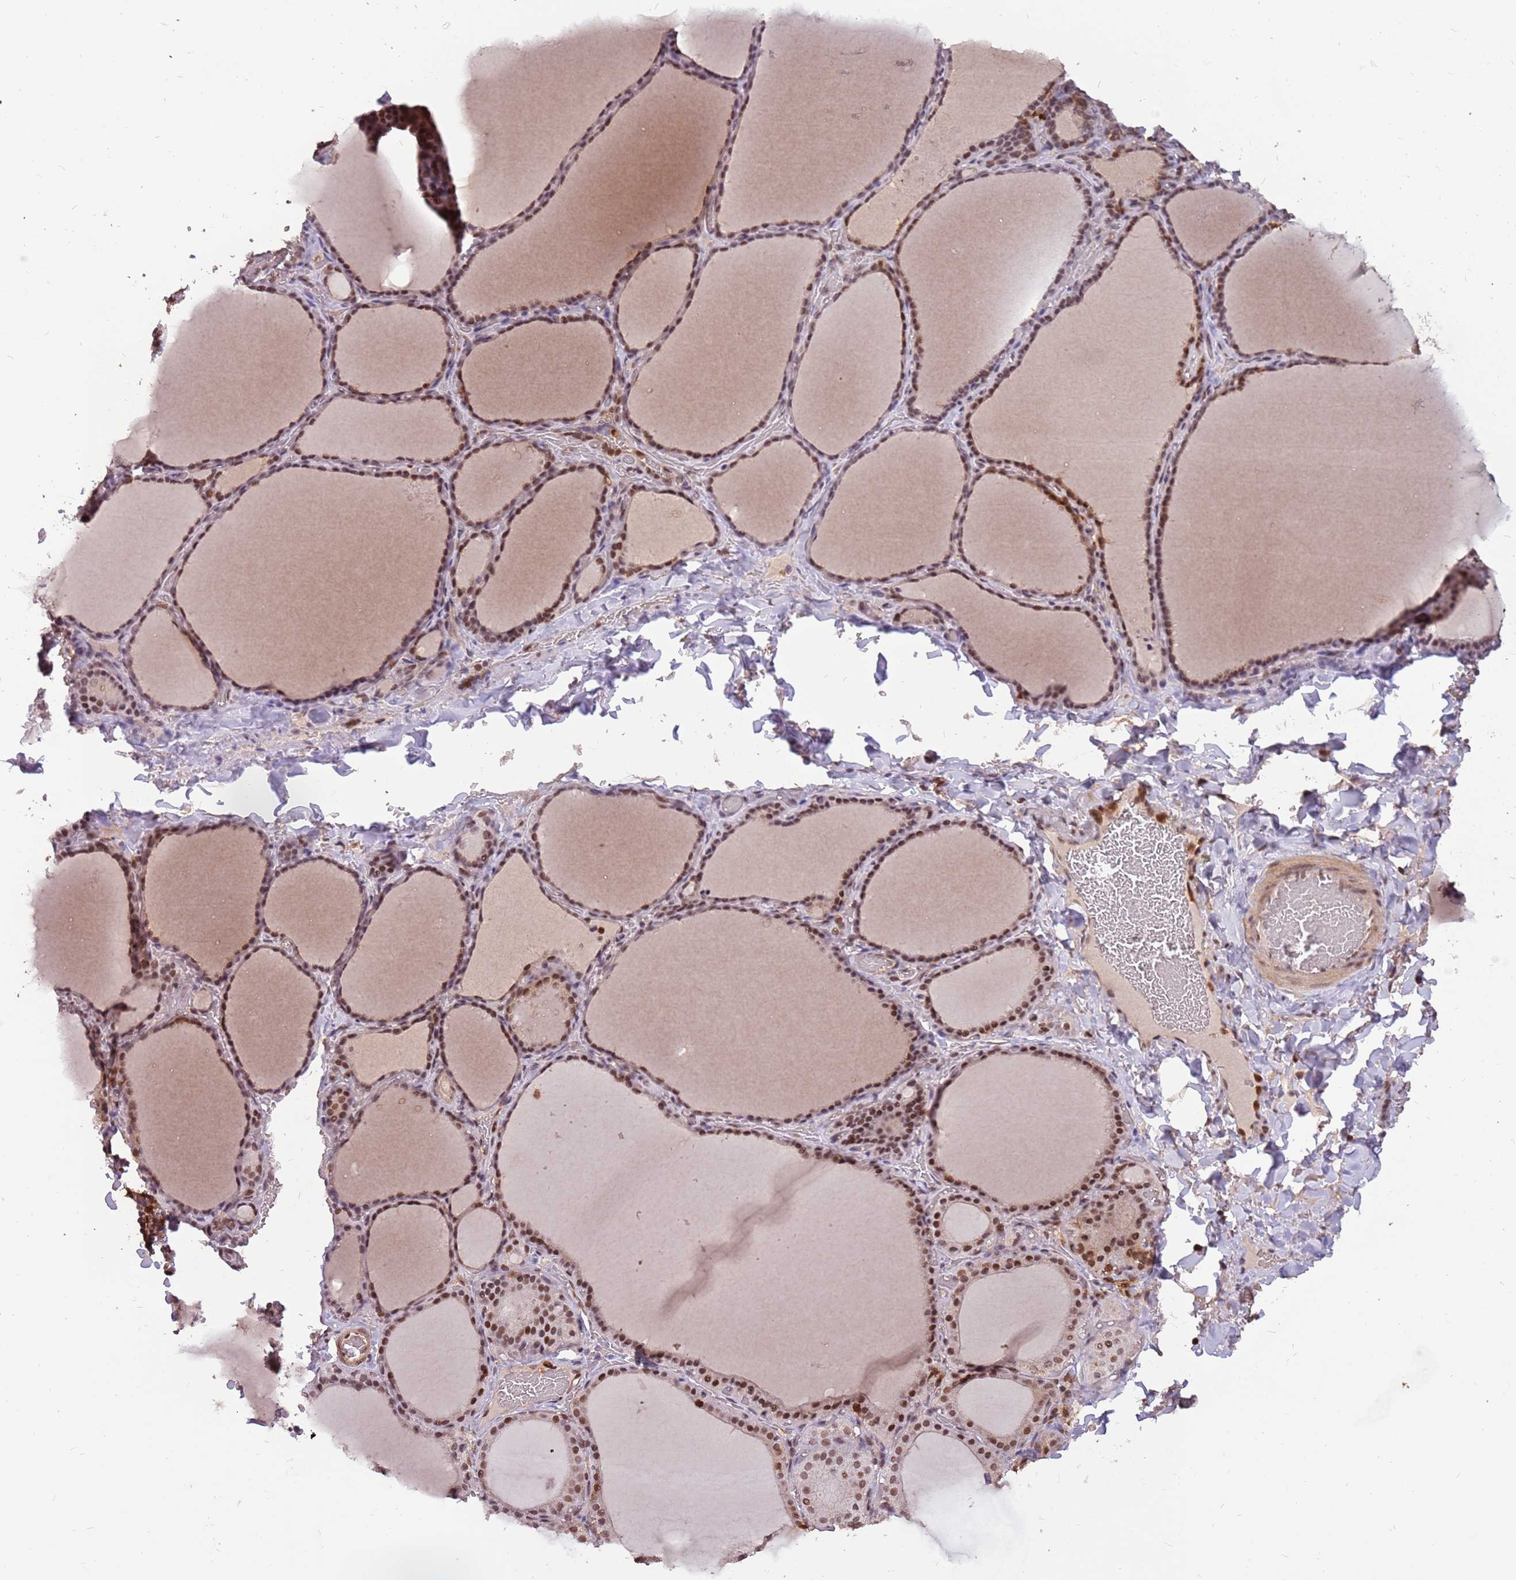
{"staining": {"intensity": "strong", "quantity": ">75%", "location": "nuclear"}, "tissue": "thyroid gland", "cell_type": "Glandular cells", "image_type": "normal", "snomed": [{"axis": "morphology", "description": "Normal tissue, NOS"}, {"axis": "topography", "description": "Thyroid gland"}], "caption": "IHC (DAB (3,3'-diaminobenzidine)) staining of unremarkable human thyroid gland displays strong nuclear protein expression in about >75% of glandular cells. (Brightfield microscopy of DAB IHC at high magnification).", "gene": "GBP2", "patient": {"sex": "female", "age": 39}}